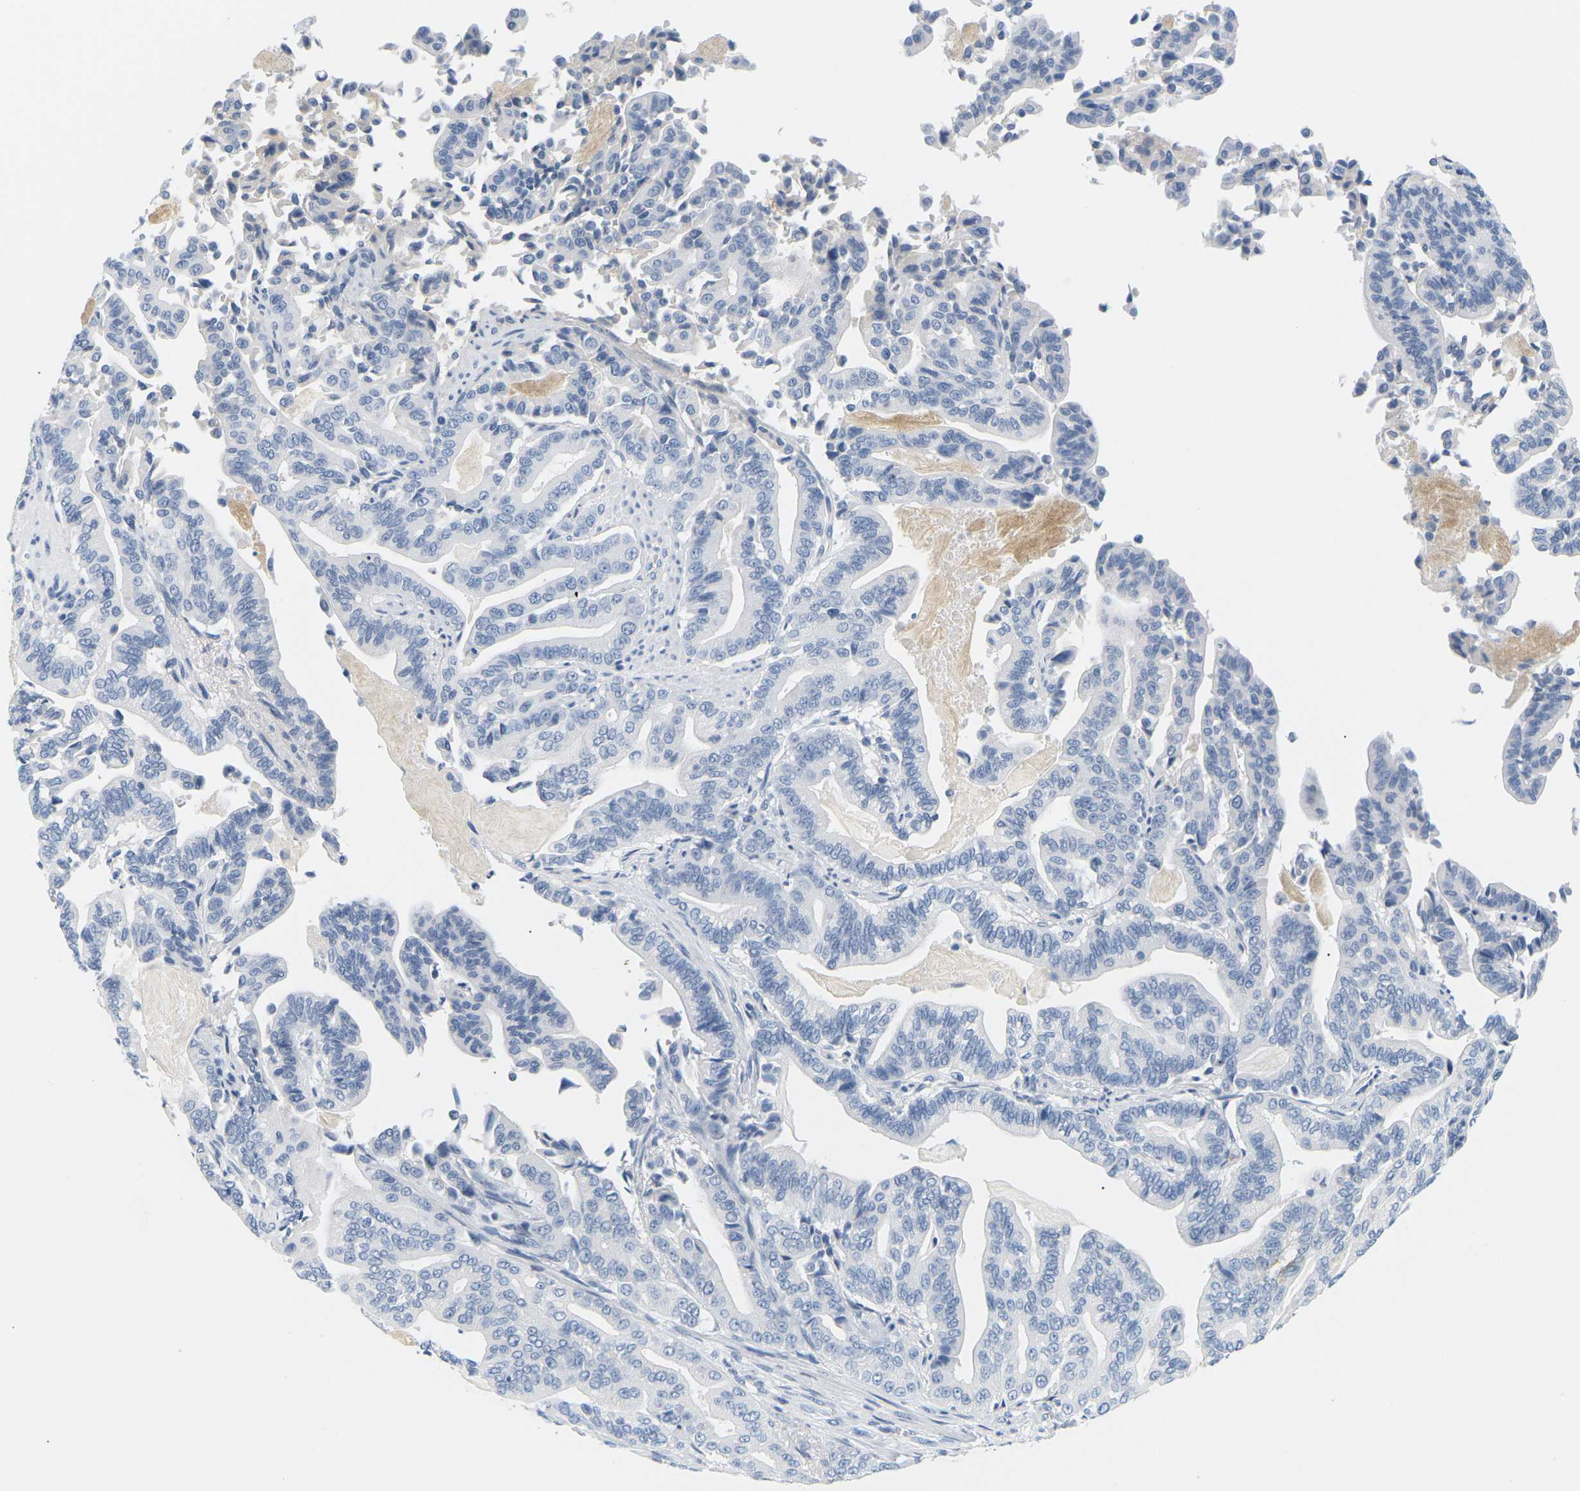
{"staining": {"intensity": "negative", "quantity": "none", "location": "none"}, "tissue": "pancreatic cancer", "cell_type": "Tumor cells", "image_type": "cancer", "snomed": [{"axis": "morphology", "description": "Normal tissue, NOS"}, {"axis": "morphology", "description": "Adenocarcinoma, NOS"}, {"axis": "topography", "description": "Pancreas"}], "caption": "IHC photomicrograph of adenocarcinoma (pancreatic) stained for a protein (brown), which displays no expression in tumor cells. Brightfield microscopy of IHC stained with DAB (3,3'-diaminobenzidine) (brown) and hematoxylin (blue), captured at high magnification.", "gene": "APOB", "patient": {"sex": "male", "age": 63}}